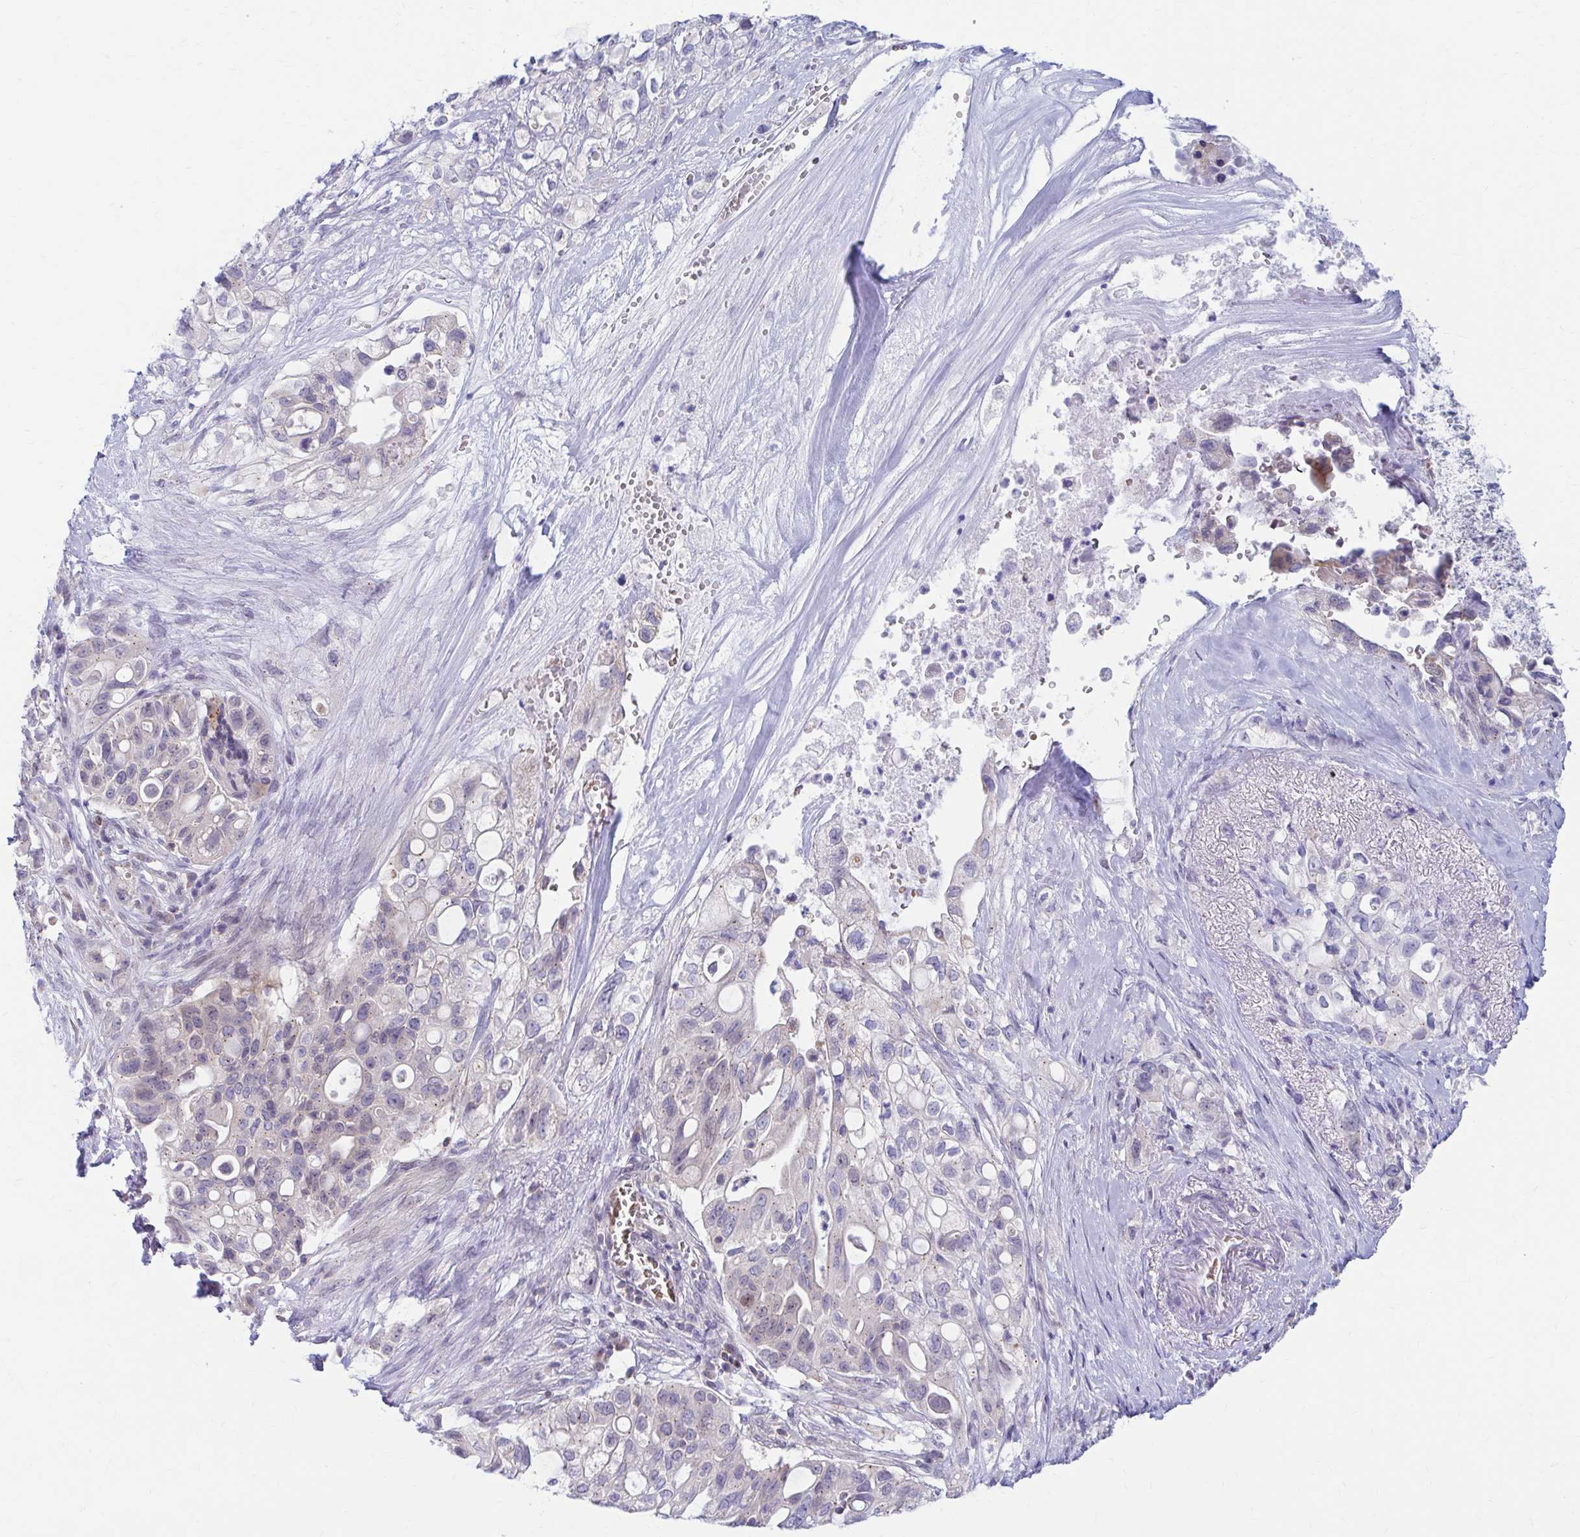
{"staining": {"intensity": "weak", "quantity": "<25%", "location": "cytoplasmic/membranous,nuclear"}, "tissue": "pancreatic cancer", "cell_type": "Tumor cells", "image_type": "cancer", "snomed": [{"axis": "morphology", "description": "Adenocarcinoma, NOS"}, {"axis": "topography", "description": "Pancreas"}], "caption": "The immunohistochemistry micrograph has no significant staining in tumor cells of pancreatic cancer tissue.", "gene": "RADIL", "patient": {"sex": "female", "age": 72}}